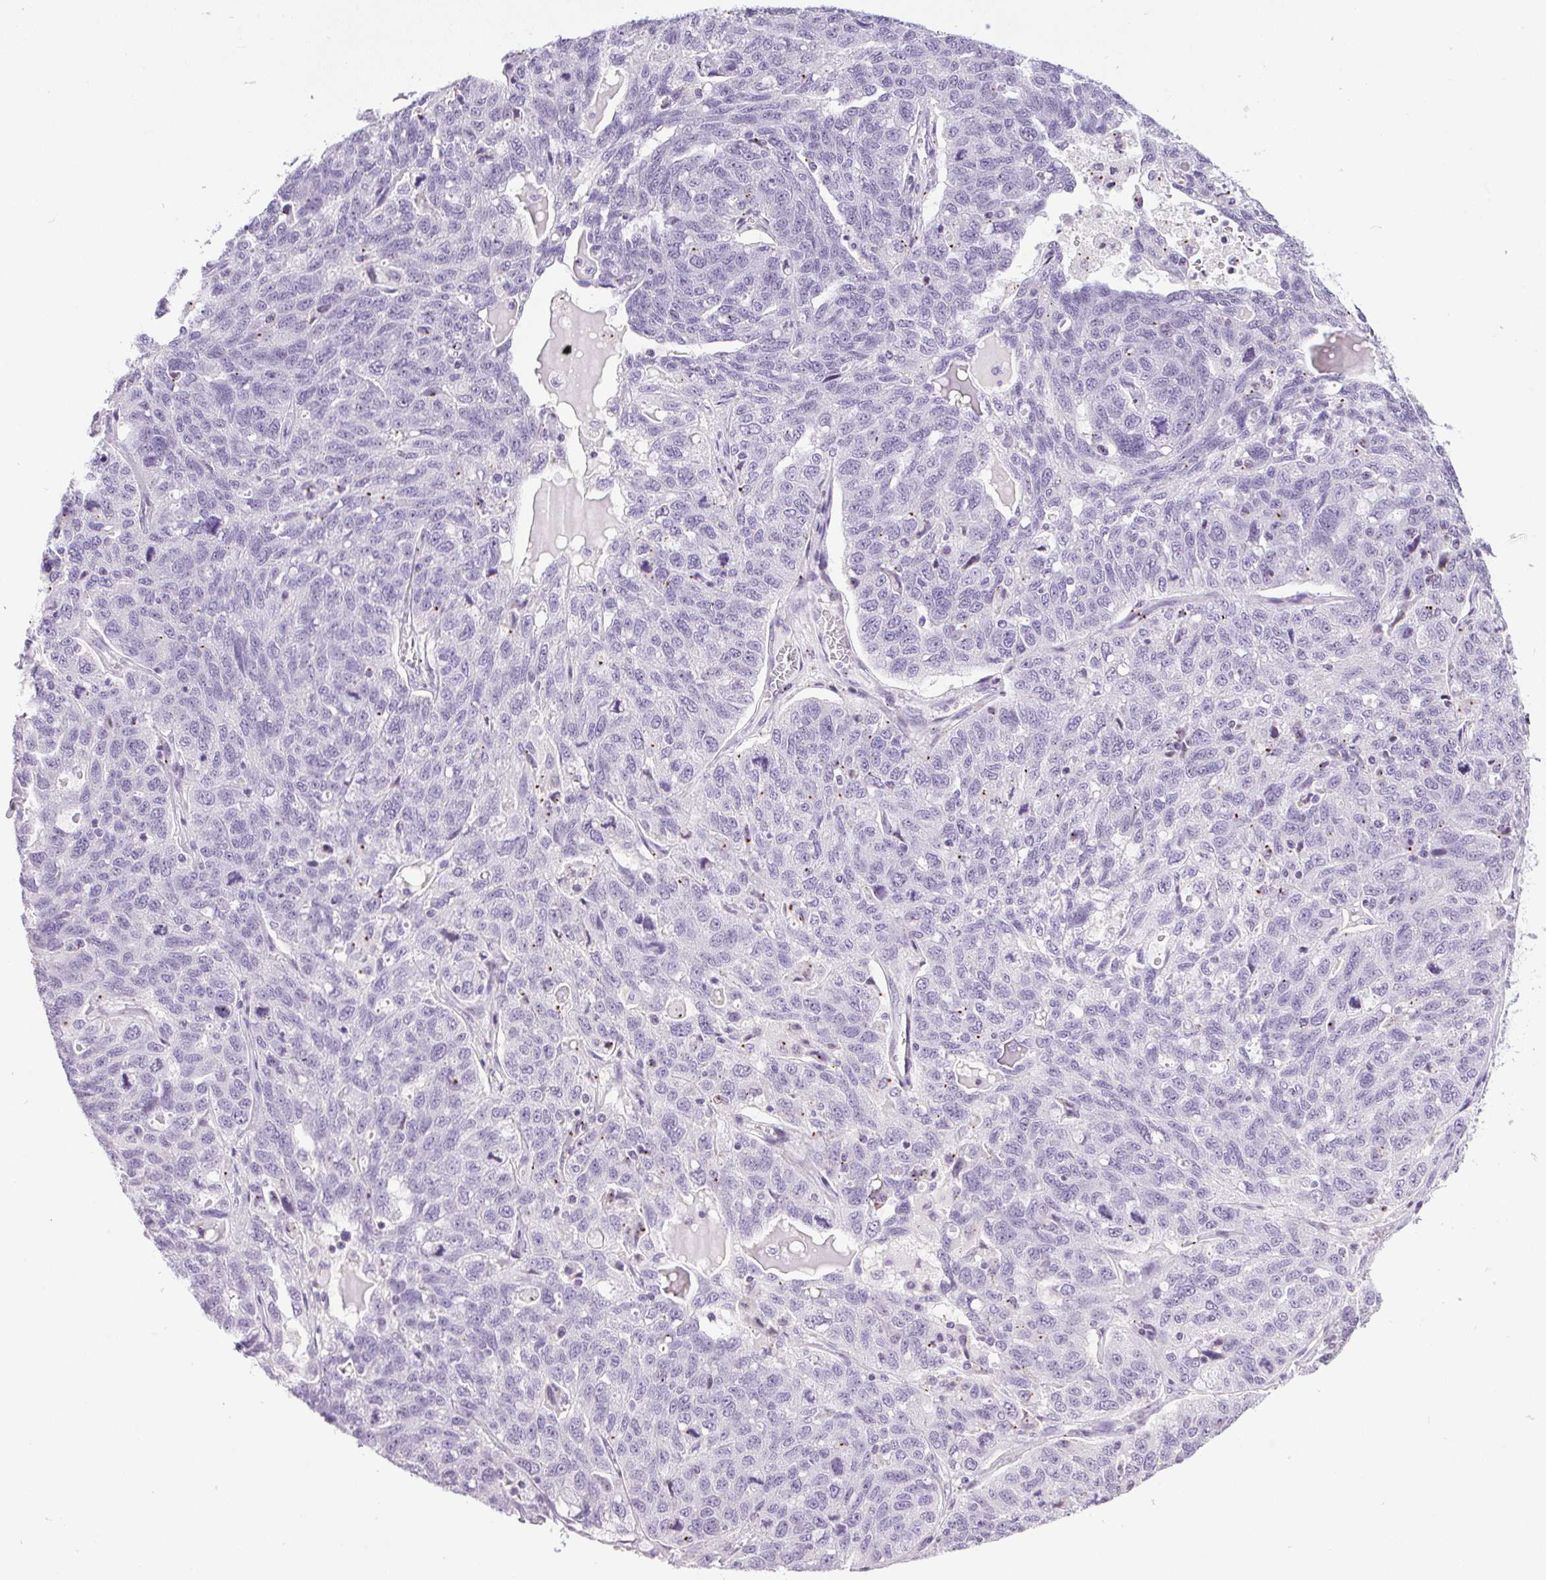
{"staining": {"intensity": "negative", "quantity": "none", "location": "none"}, "tissue": "ovarian cancer", "cell_type": "Tumor cells", "image_type": "cancer", "snomed": [{"axis": "morphology", "description": "Cystadenocarcinoma, serous, NOS"}, {"axis": "topography", "description": "Ovary"}], "caption": "Image shows no protein expression in tumor cells of ovarian cancer (serous cystadenocarcinoma) tissue.", "gene": "TMEM88B", "patient": {"sex": "female", "age": 71}}